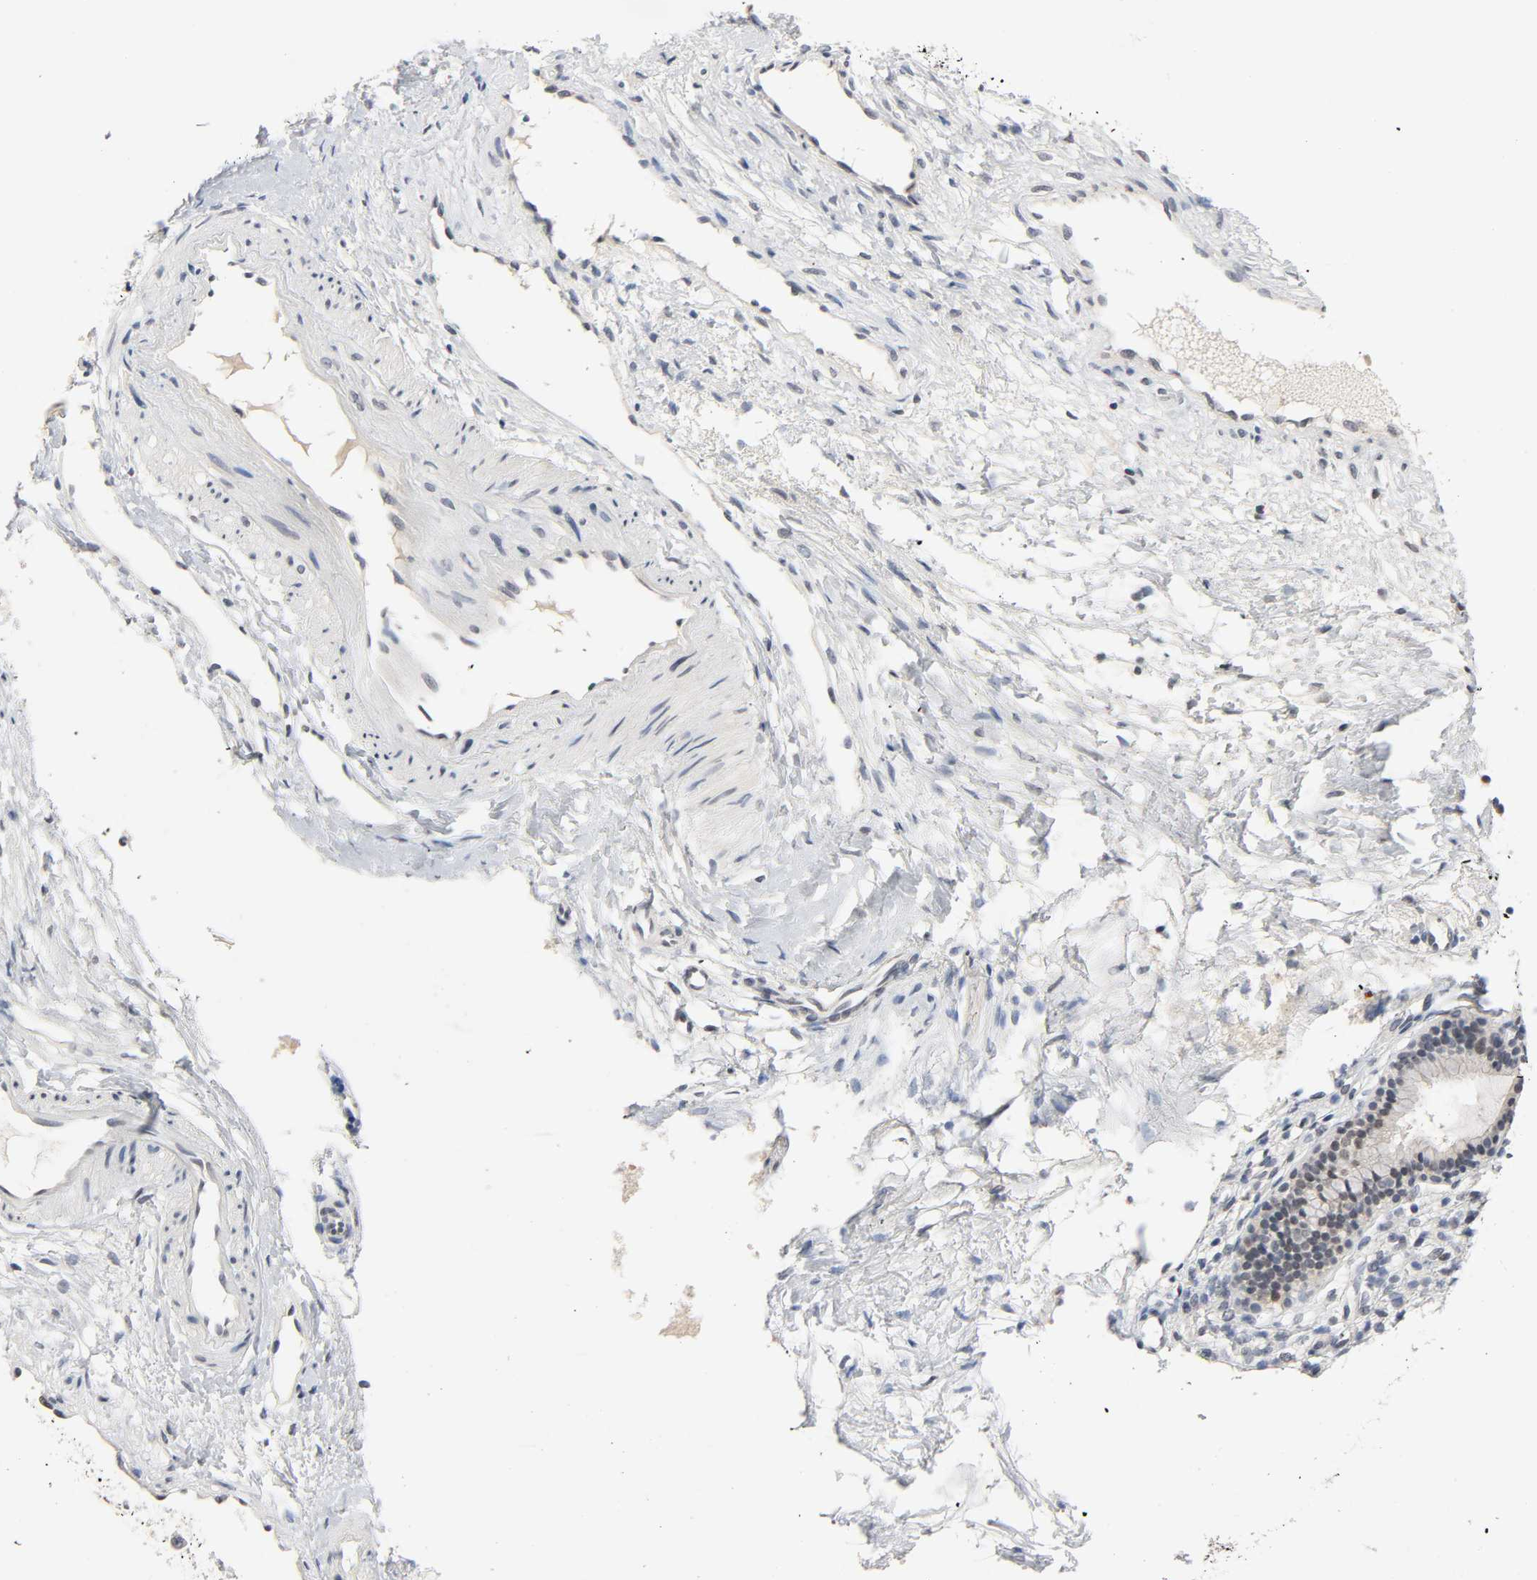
{"staining": {"intensity": "weak", "quantity": "<25%", "location": "nuclear"}, "tissue": "nasopharynx", "cell_type": "Respiratory epithelial cells", "image_type": "normal", "snomed": [{"axis": "morphology", "description": "Normal tissue, NOS"}, {"axis": "topography", "description": "Nasopharynx"}], "caption": "DAB (3,3'-diaminobenzidine) immunohistochemical staining of normal human nasopharynx exhibits no significant expression in respiratory epithelial cells. The staining is performed using DAB brown chromogen with nuclei counter-stained in using hematoxylin.", "gene": "MAPKAPK5", "patient": {"sex": "male", "age": 21}}